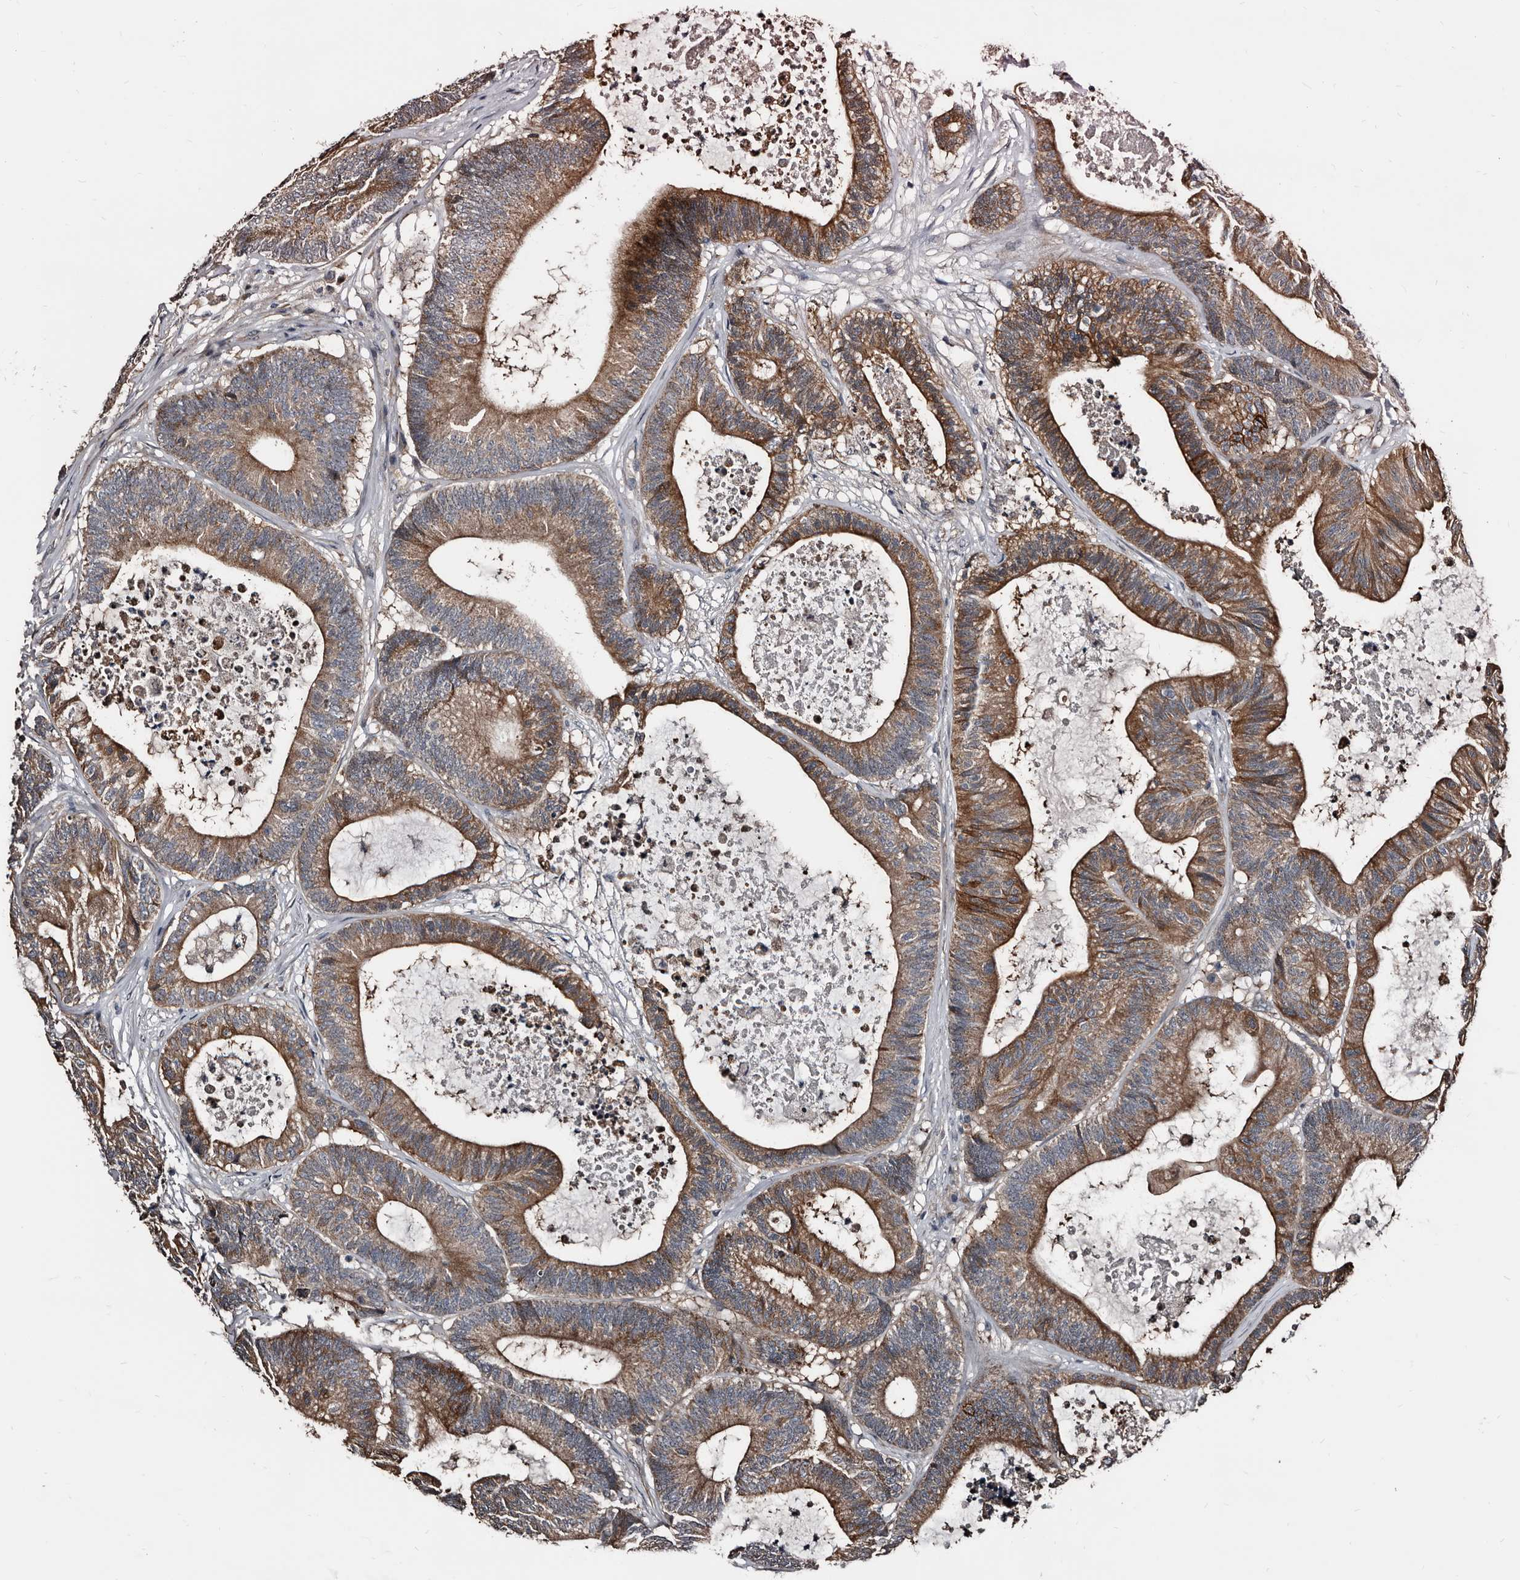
{"staining": {"intensity": "moderate", "quantity": ">75%", "location": "cytoplasmic/membranous"}, "tissue": "colorectal cancer", "cell_type": "Tumor cells", "image_type": "cancer", "snomed": [{"axis": "morphology", "description": "Adenocarcinoma, NOS"}, {"axis": "topography", "description": "Colon"}], "caption": "About >75% of tumor cells in colorectal adenocarcinoma demonstrate moderate cytoplasmic/membranous protein expression as visualized by brown immunohistochemical staining.", "gene": "DHPS", "patient": {"sex": "female", "age": 84}}